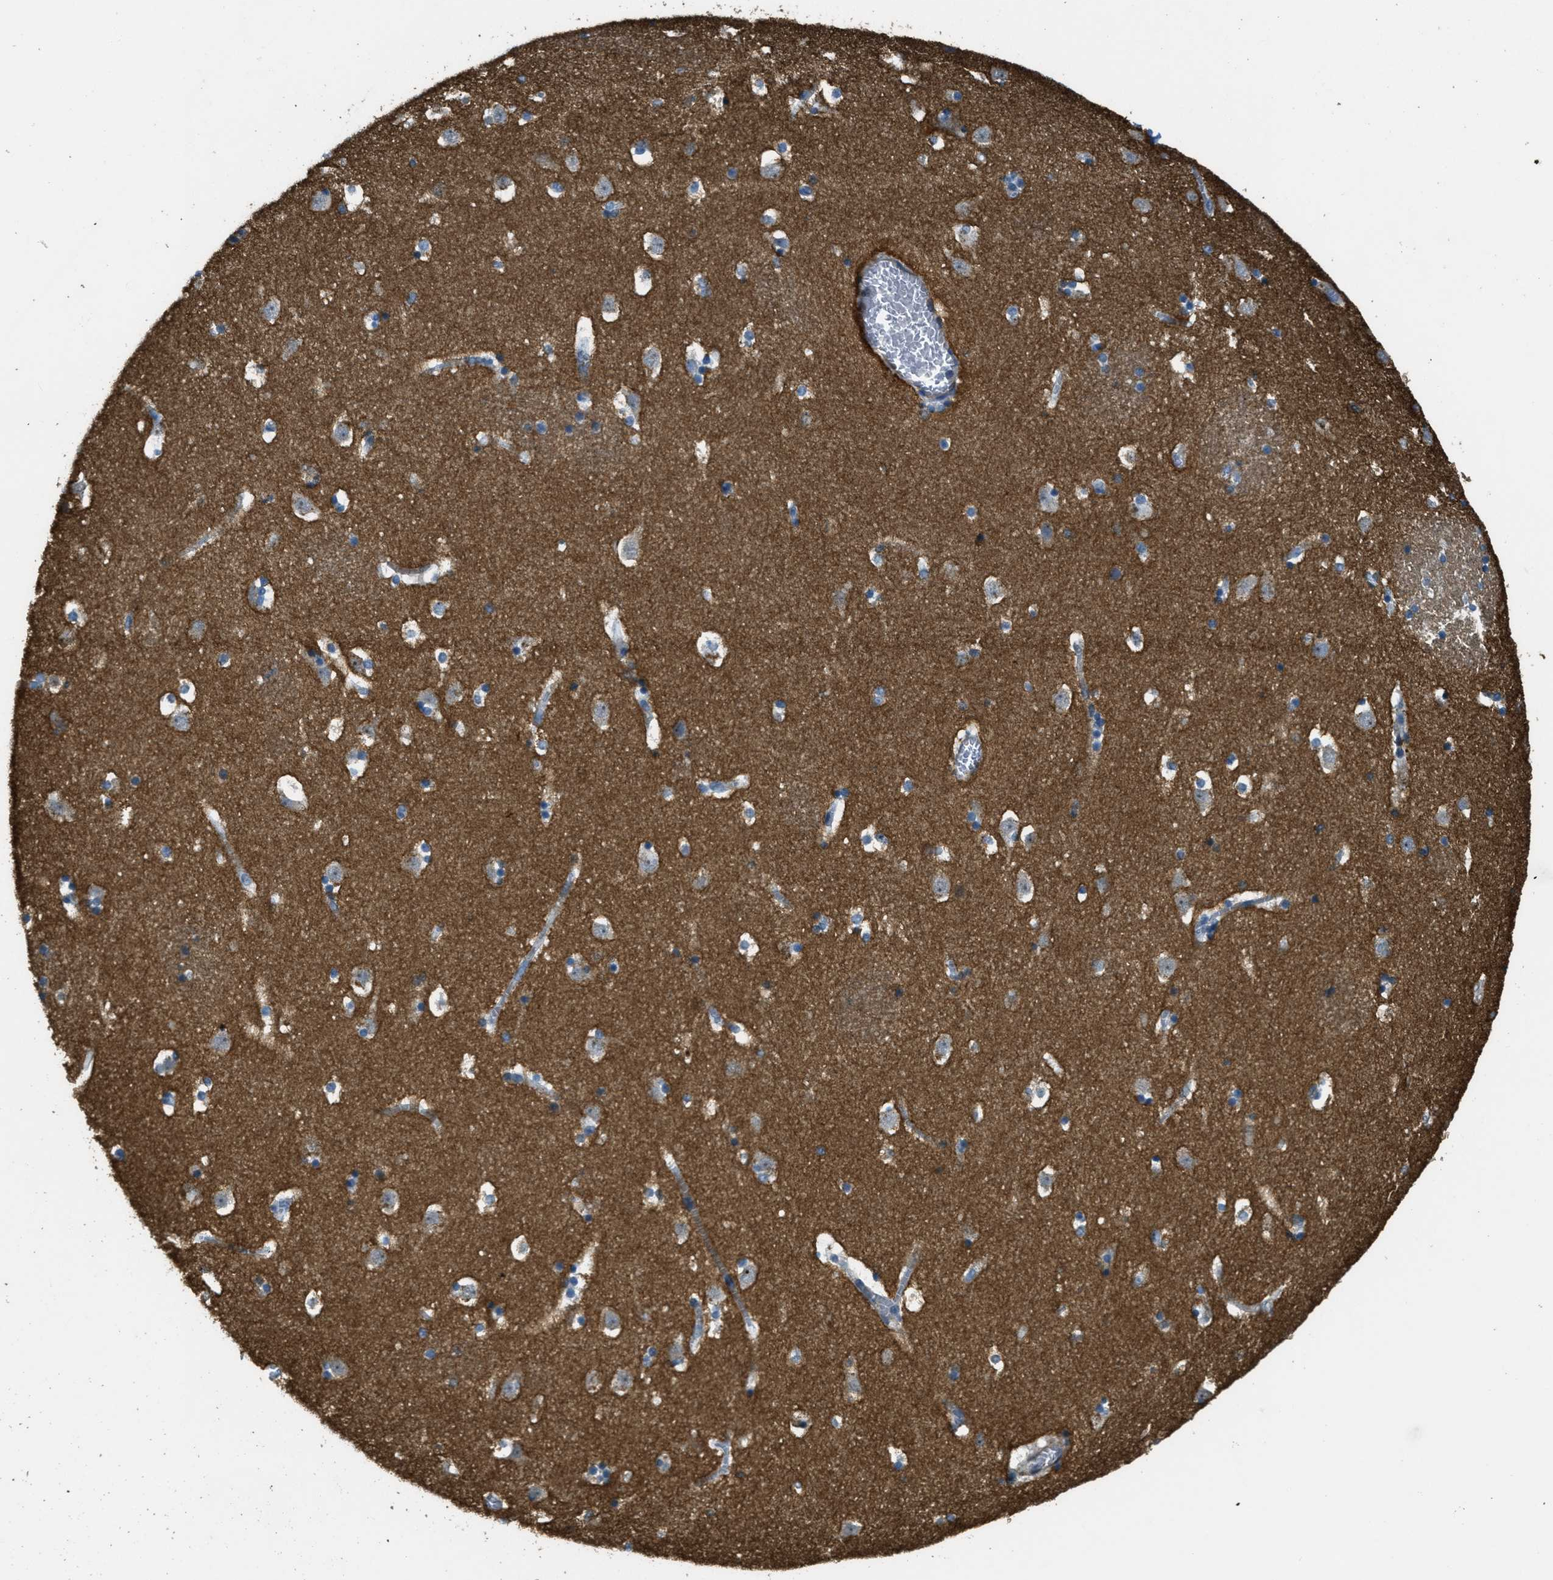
{"staining": {"intensity": "moderate", "quantity": ">75%", "location": "cytoplasmic/membranous"}, "tissue": "caudate", "cell_type": "Glial cells", "image_type": "normal", "snomed": [{"axis": "morphology", "description": "Normal tissue, NOS"}, {"axis": "topography", "description": "Lateral ventricle wall"}], "caption": "The micrograph shows staining of benign caudate, revealing moderate cytoplasmic/membranous protein staining (brown color) within glial cells.", "gene": "OSMR", "patient": {"sex": "male", "age": 45}}